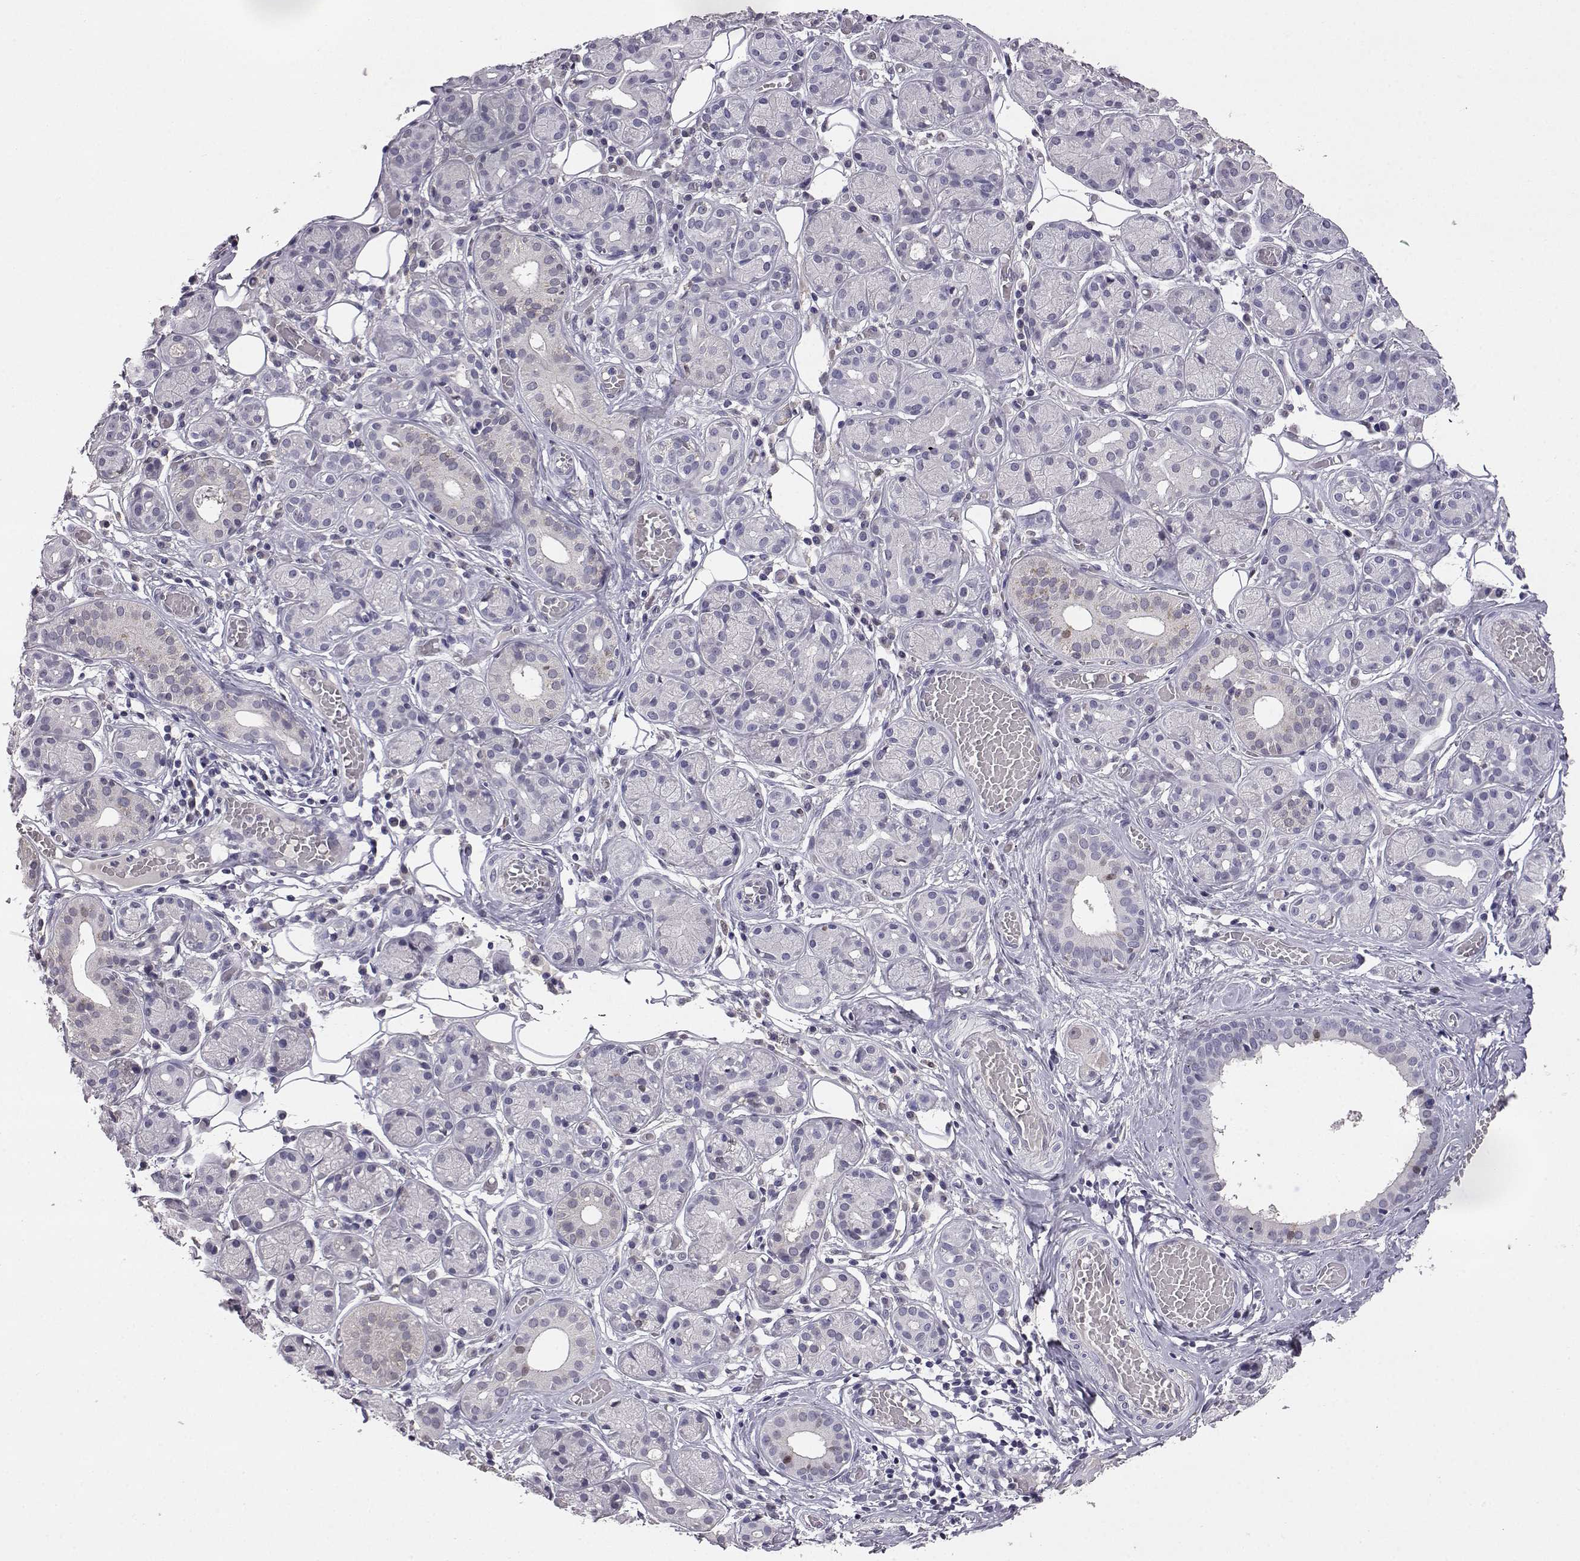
{"staining": {"intensity": "negative", "quantity": "none", "location": "none"}, "tissue": "salivary gland", "cell_type": "Glandular cells", "image_type": "normal", "snomed": [{"axis": "morphology", "description": "Normal tissue, NOS"}, {"axis": "topography", "description": "Salivary gland"}, {"axis": "topography", "description": "Peripheral nerve tissue"}], "caption": "High power microscopy micrograph of an immunohistochemistry micrograph of normal salivary gland, revealing no significant expression in glandular cells.", "gene": "AKR1B1", "patient": {"sex": "male", "age": 71}}